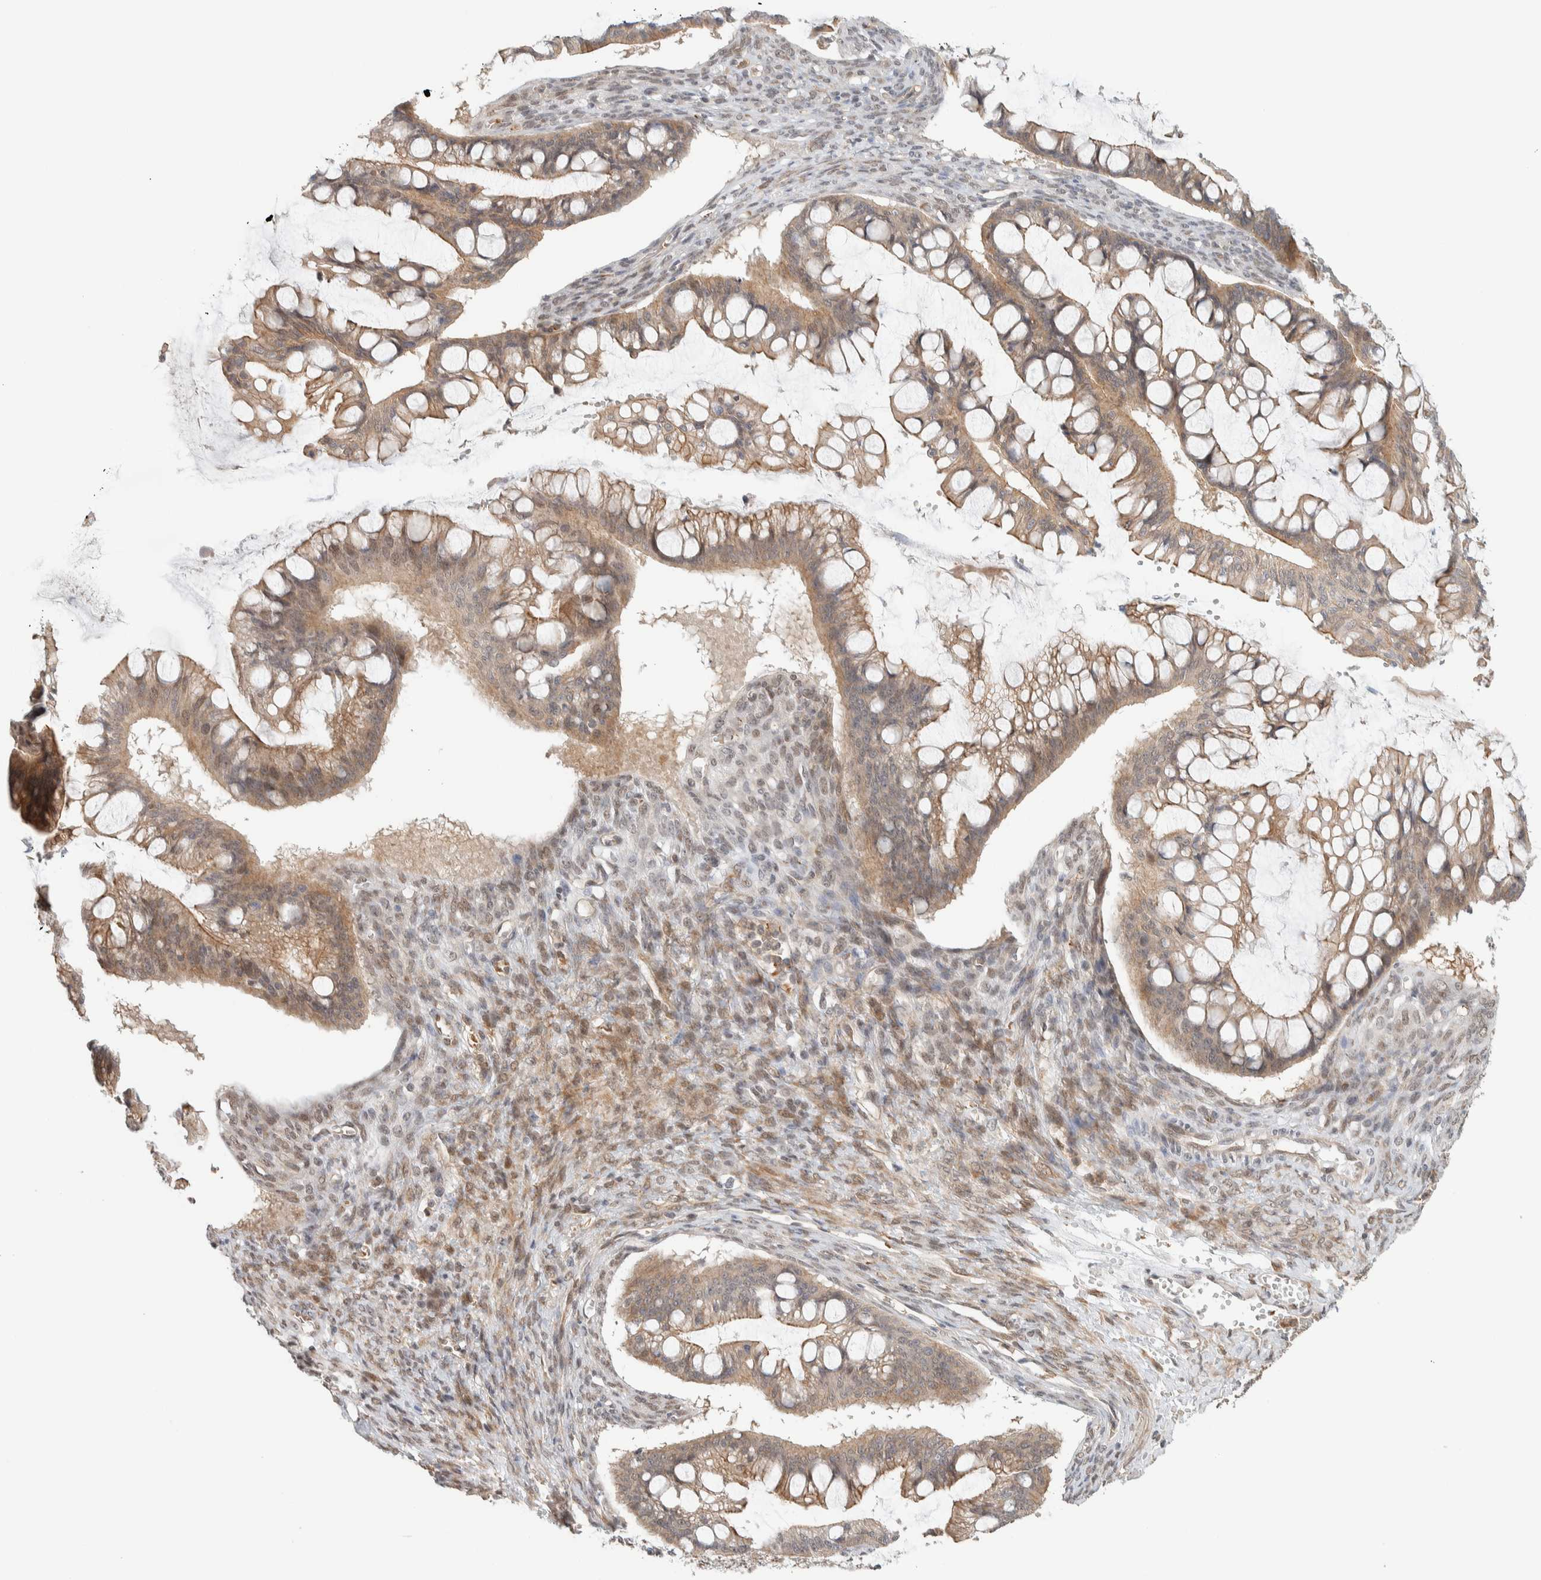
{"staining": {"intensity": "moderate", "quantity": ">75%", "location": "cytoplasmic/membranous"}, "tissue": "ovarian cancer", "cell_type": "Tumor cells", "image_type": "cancer", "snomed": [{"axis": "morphology", "description": "Cystadenocarcinoma, mucinous, NOS"}, {"axis": "topography", "description": "Ovary"}], "caption": "Ovarian mucinous cystadenocarcinoma was stained to show a protein in brown. There is medium levels of moderate cytoplasmic/membranous staining in about >75% of tumor cells.", "gene": "ZBTB2", "patient": {"sex": "female", "age": 73}}